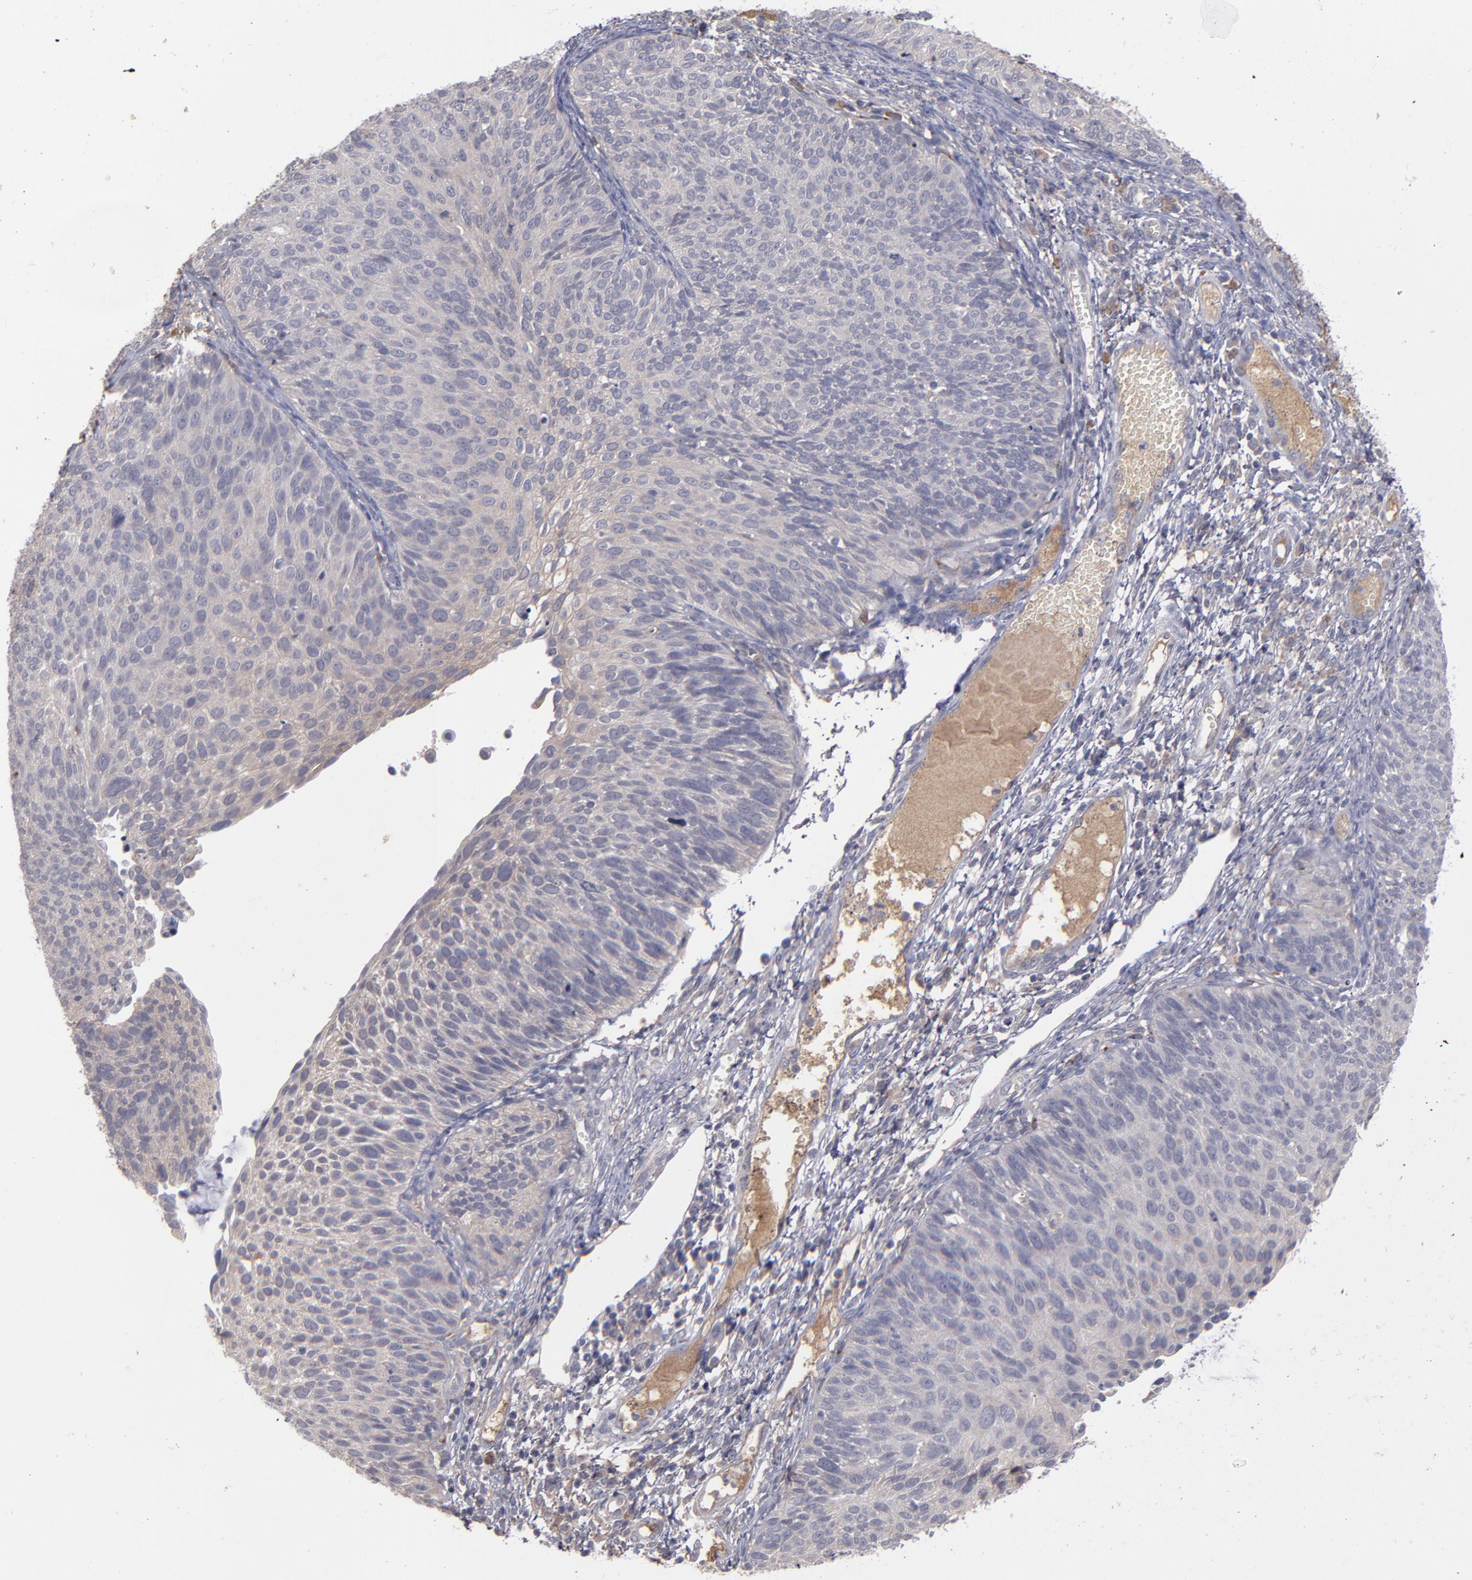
{"staining": {"intensity": "negative", "quantity": "none", "location": "none"}, "tissue": "cervical cancer", "cell_type": "Tumor cells", "image_type": "cancer", "snomed": [{"axis": "morphology", "description": "Squamous cell carcinoma, NOS"}, {"axis": "topography", "description": "Cervix"}], "caption": "Protein analysis of cervical cancer shows no significant expression in tumor cells.", "gene": "MMP11", "patient": {"sex": "female", "age": 36}}